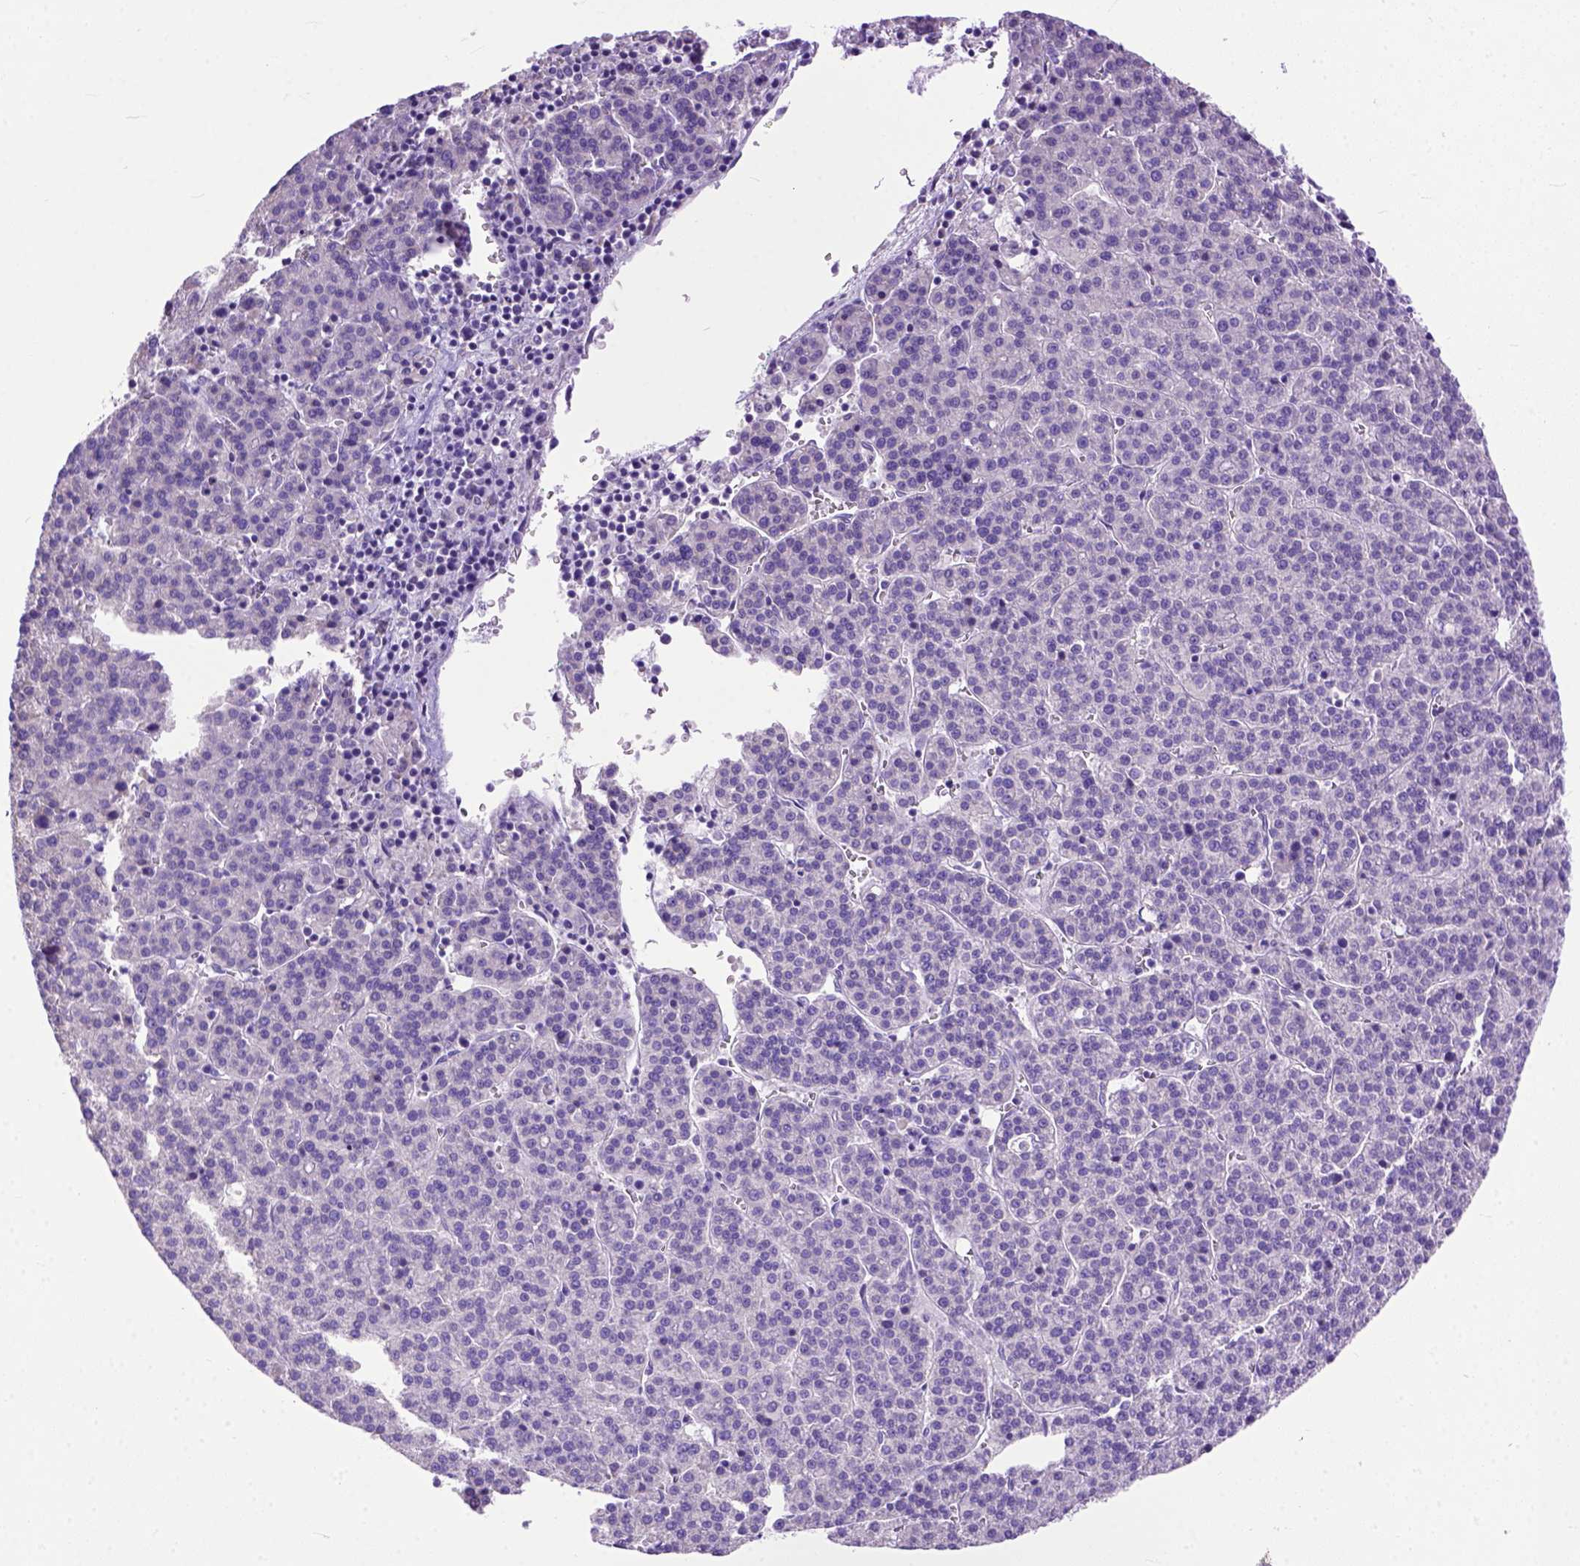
{"staining": {"intensity": "negative", "quantity": "none", "location": "none"}, "tissue": "liver cancer", "cell_type": "Tumor cells", "image_type": "cancer", "snomed": [{"axis": "morphology", "description": "Carcinoma, Hepatocellular, NOS"}, {"axis": "topography", "description": "Liver"}], "caption": "Liver hepatocellular carcinoma was stained to show a protein in brown. There is no significant staining in tumor cells.", "gene": "ODAD3", "patient": {"sex": "female", "age": 58}}